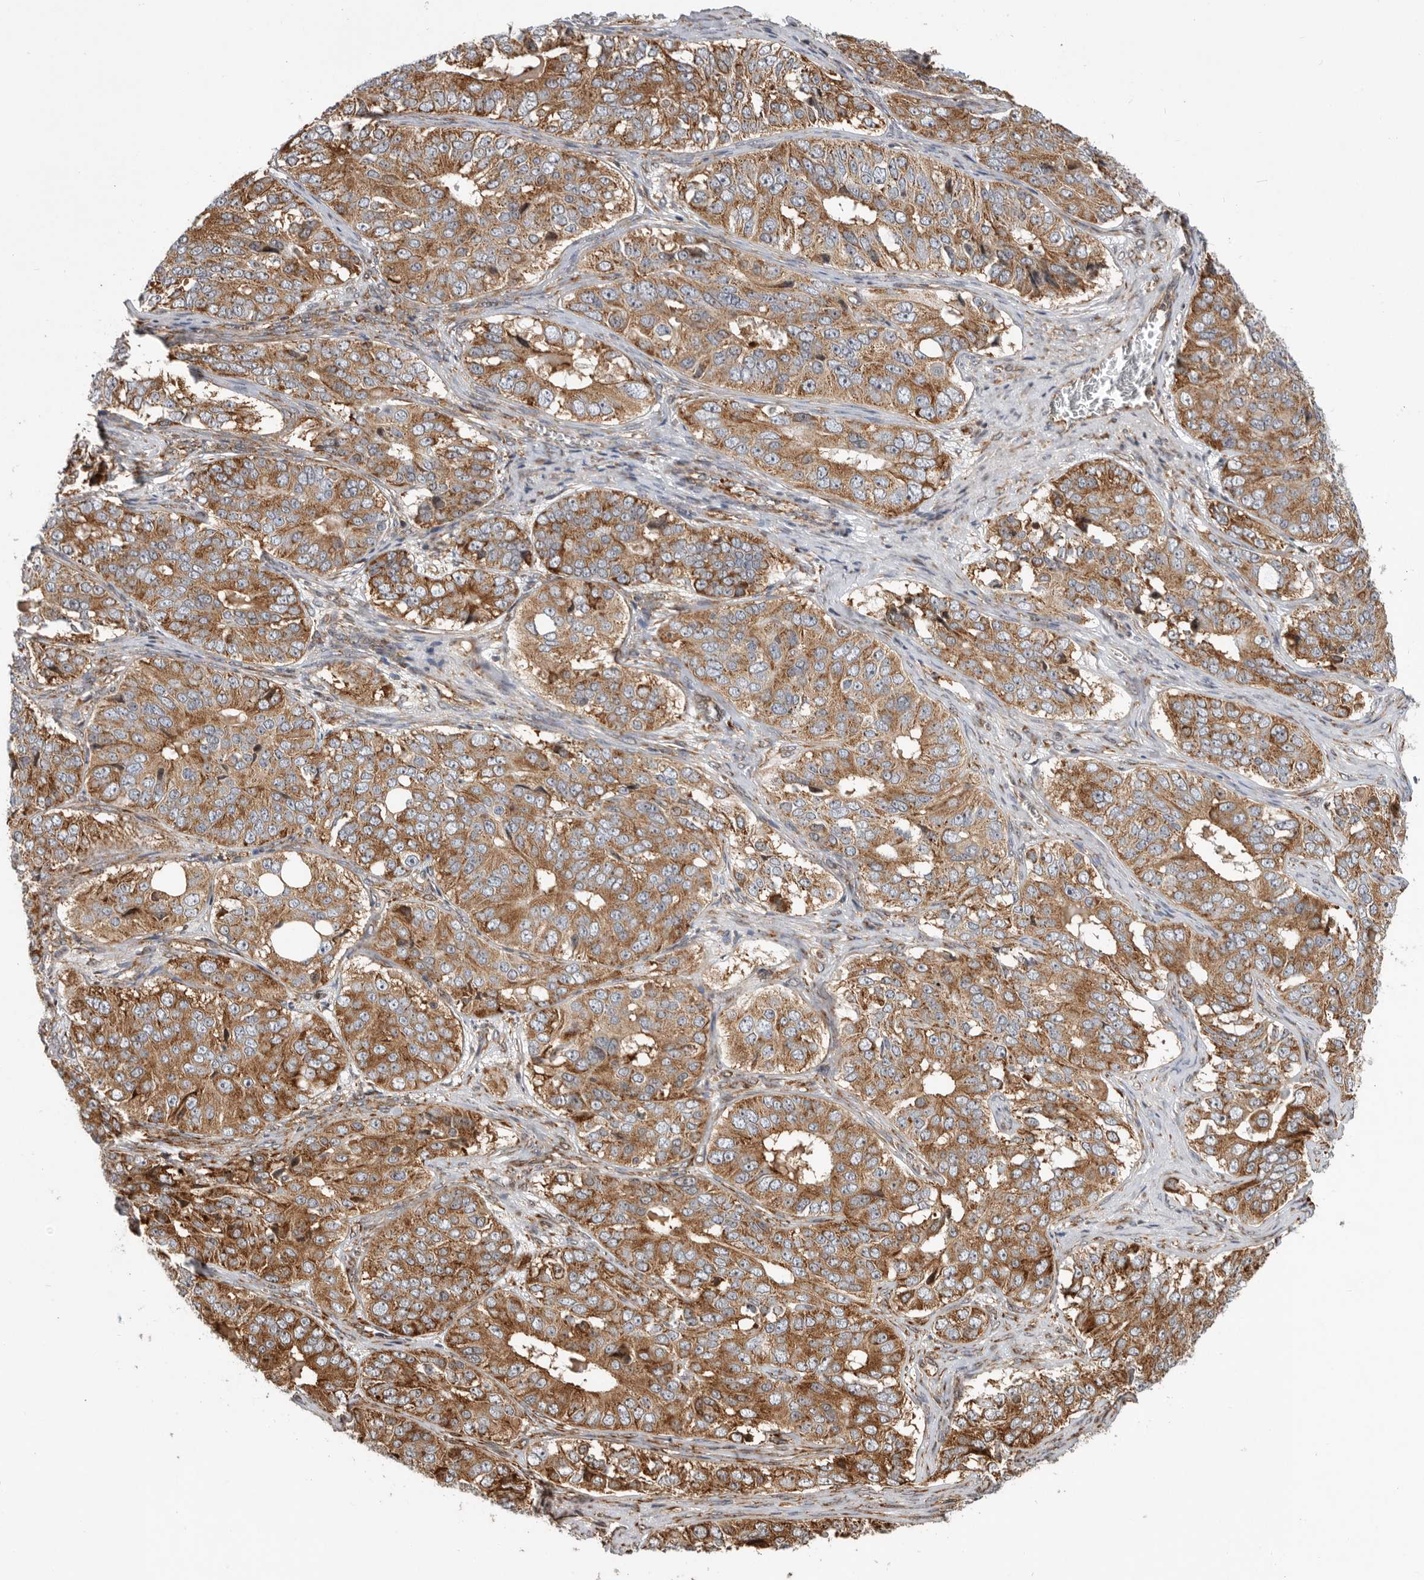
{"staining": {"intensity": "moderate", "quantity": ">75%", "location": "cytoplasmic/membranous"}, "tissue": "ovarian cancer", "cell_type": "Tumor cells", "image_type": "cancer", "snomed": [{"axis": "morphology", "description": "Carcinoma, endometroid"}, {"axis": "topography", "description": "Ovary"}], "caption": "Tumor cells exhibit medium levels of moderate cytoplasmic/membranous positivity in approximately >75% of cells in human ovarian cancer. The staining was performed using DAB, with brown indicating positive protein expression. Nuclei are stained blue with hematoxylin.", "gene": "FZD3", "patient": {"sex": "female", "age": 51}}